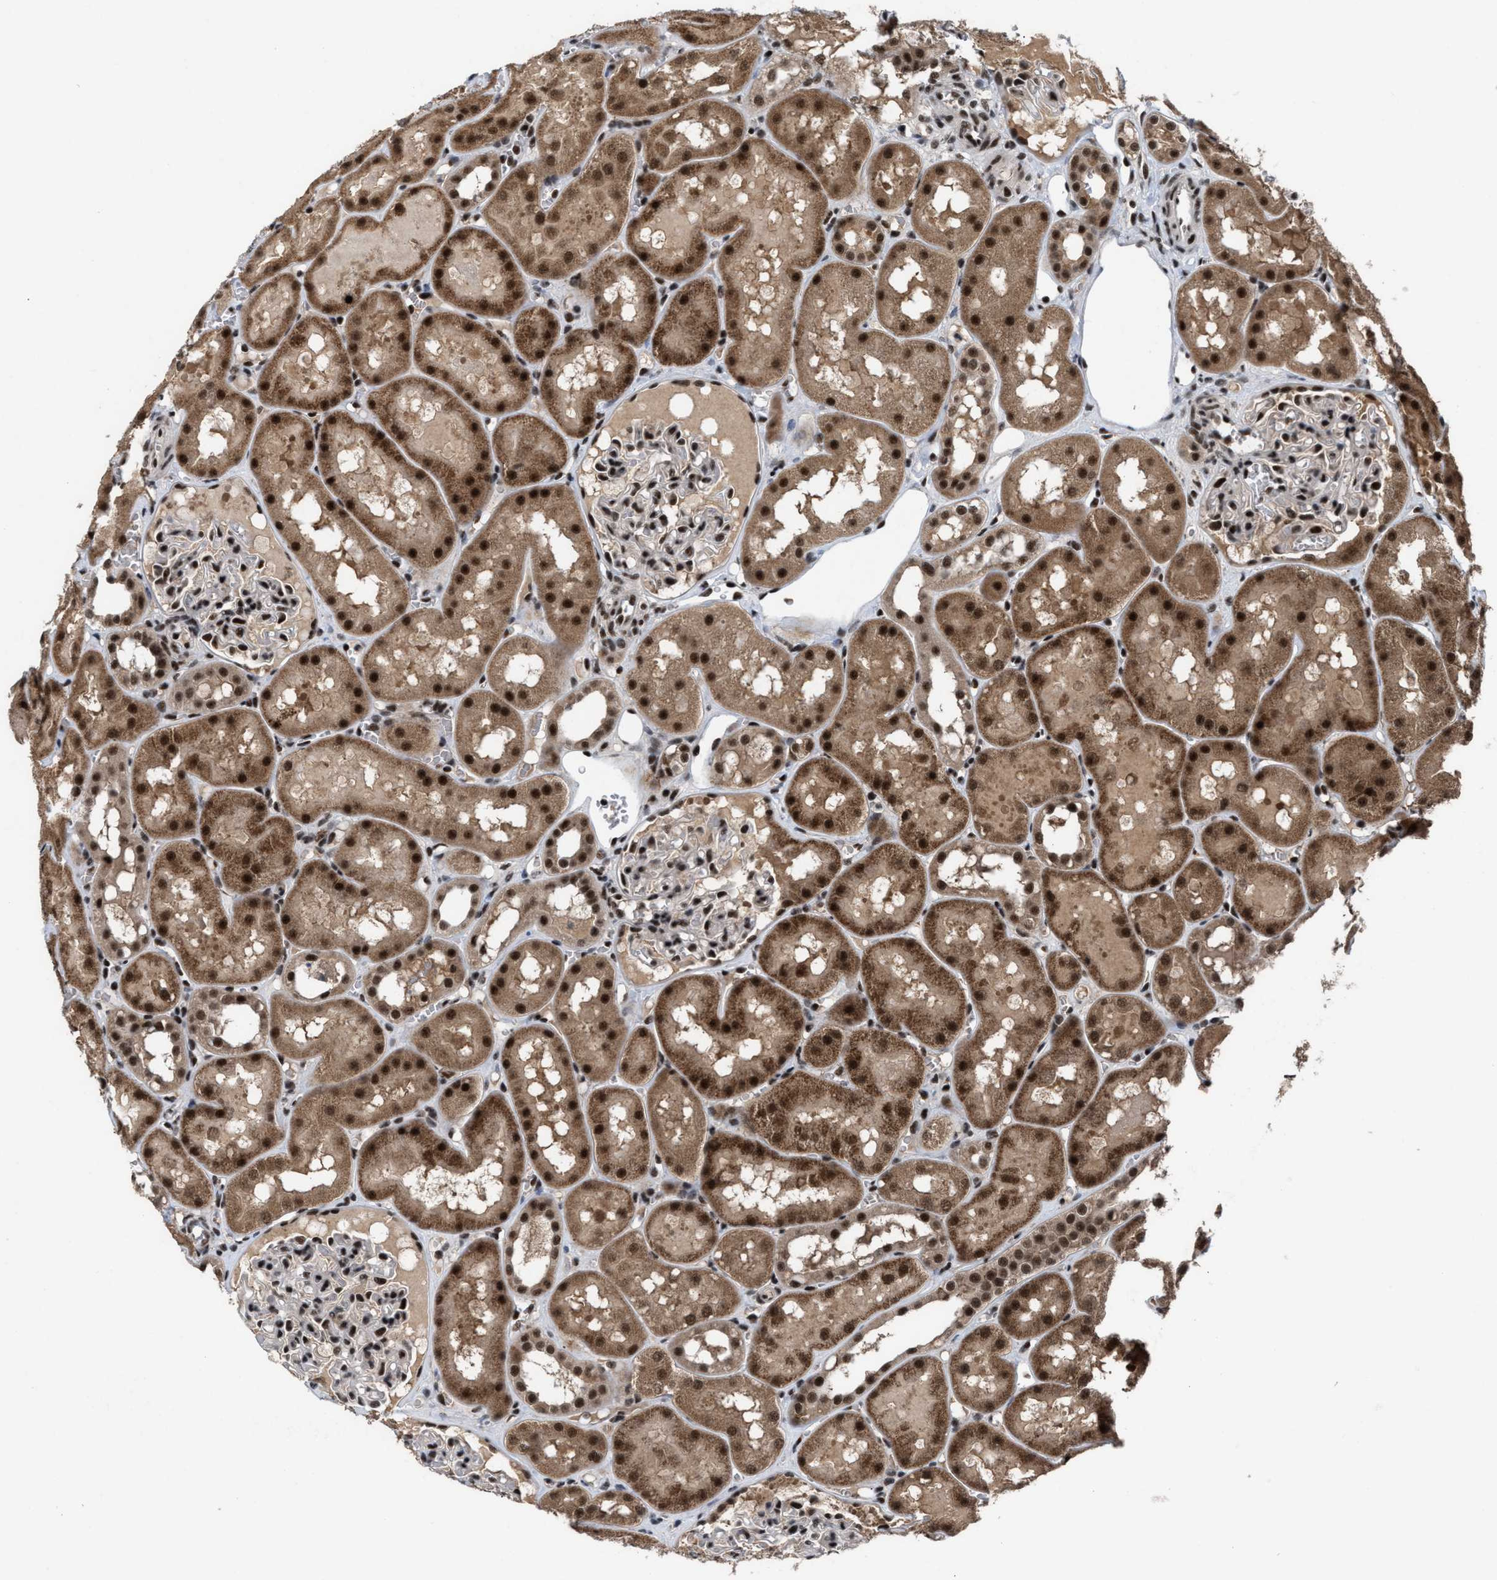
{"staining": {"intensity": "moderate", "quantity": ">75%", "location": "nuclear"}, "tissue": "kidney", "cell_type": "Cells in glomeruli", "image_type": "normal", "snomed": [{"axis": "morphology", "description": "Normal tissue, NOS"}, {"axis": "topography", "description": "Kidney"}, {"axis": "topography", "description": "Urinary bladder"}], "caption": "Immunohistochemical staining of unremarkable human kidney demonstrates moderate nuclear protein staining in approximately >75% of cells in glomeruli. (DAB (3,3'-diaminobenzidine) = brown stain, brightfield microscopy at high magnification).", "gene": "PRPF4", "patient": {"sex": "male", "age": 16}}